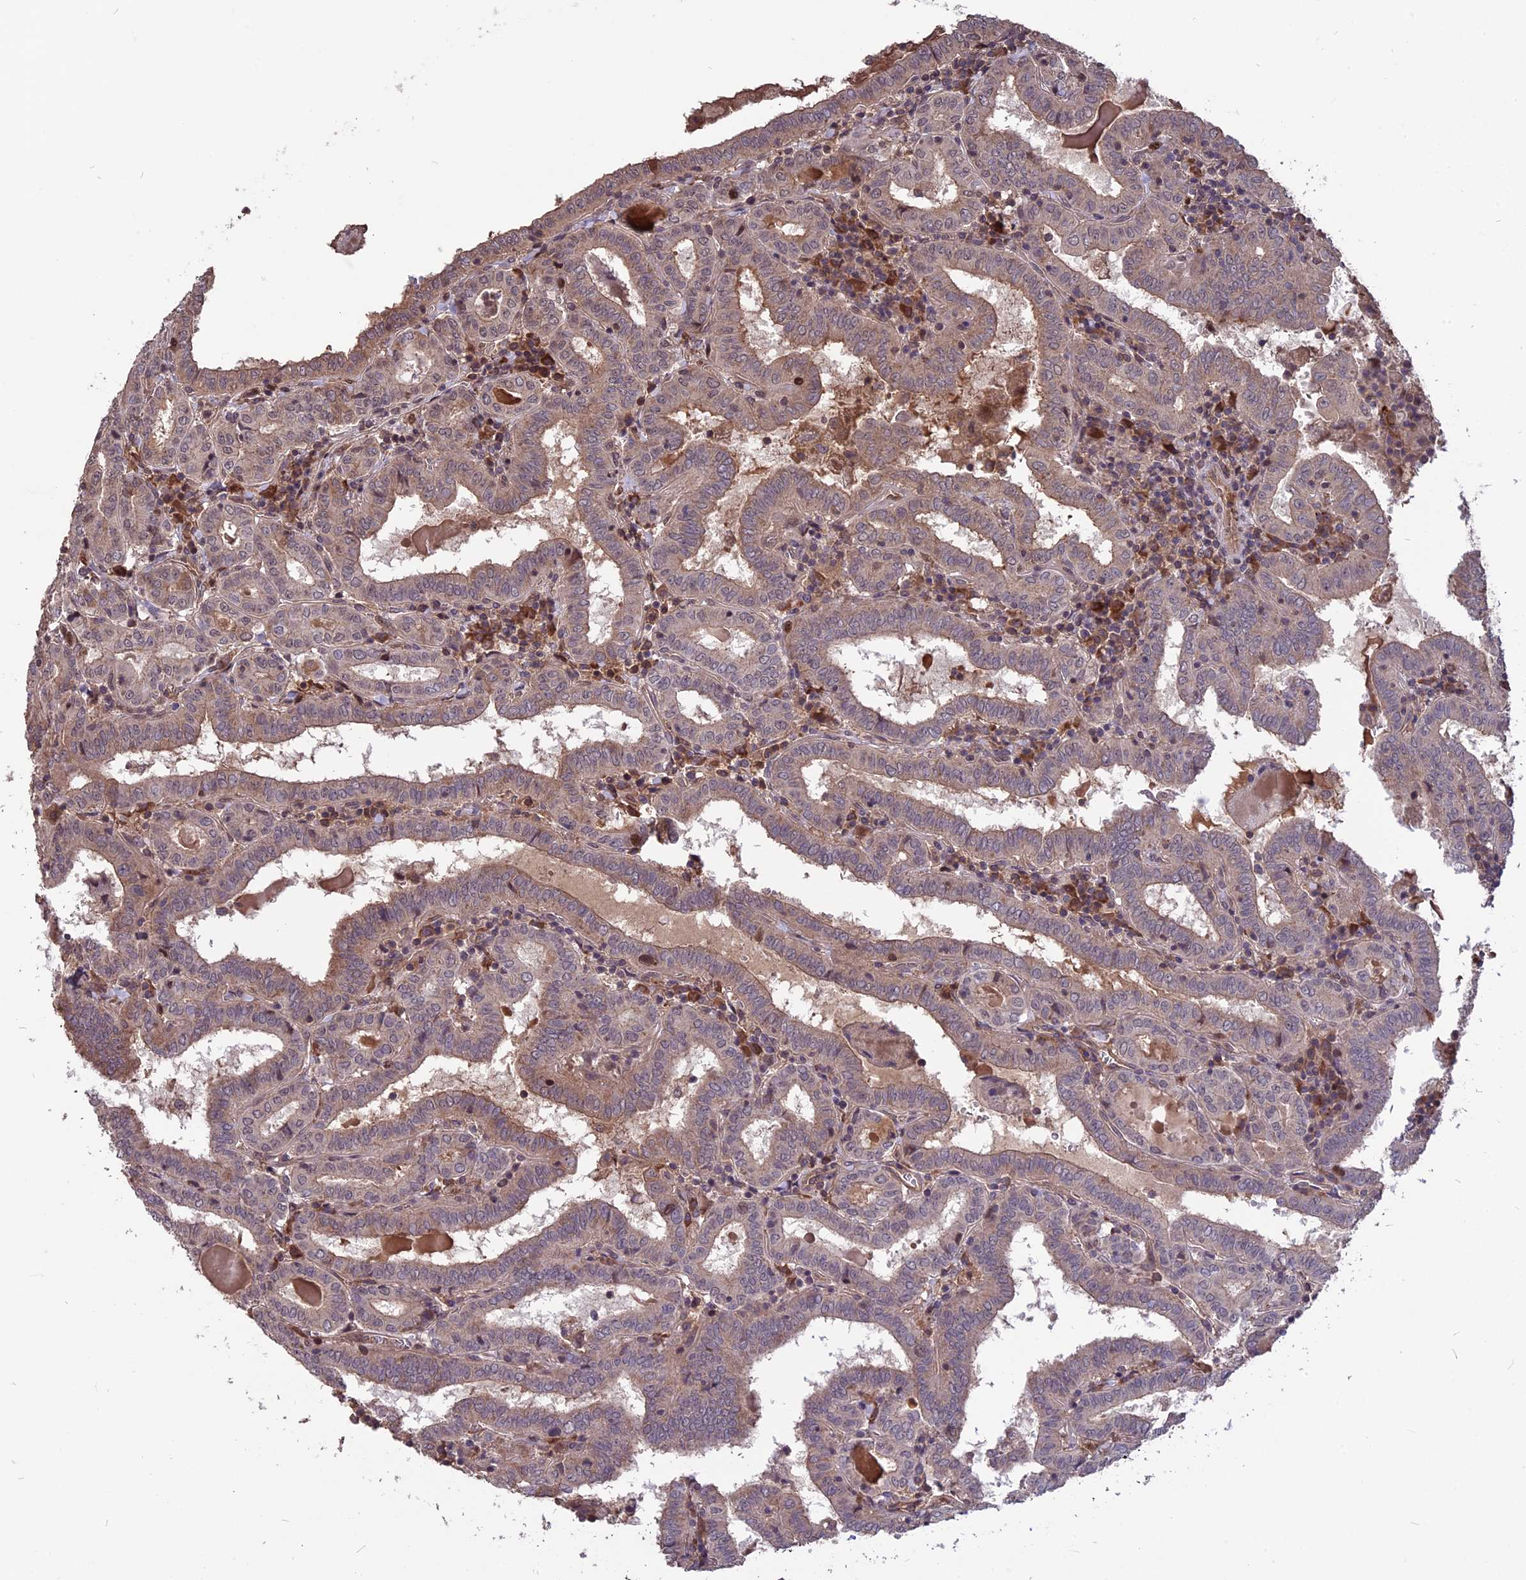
{"staining": {"intensity": "weak", "quantity": "25%-75%", "location": "cytoplasmic/membranous"}, "tissue": "thyroid cancer", "cell_type": "Tumor cells", "image_type": "cancer", "snomed": [{"axis": "morphology", "description": "Papillary adenocarcinoma, NOS"}, {"axis": "topography", "description": "Thyroid gland"}], "caption": "Thyroid cancer was stained to show a protein in brown. There is low levels of weak cytoplasmic/membranous positivity in approximately 25%-75% of tumor cells. Nuclei are stained in blue.", "gene": "ZNF598", "patient": {"sex": "female", "age": 72}}